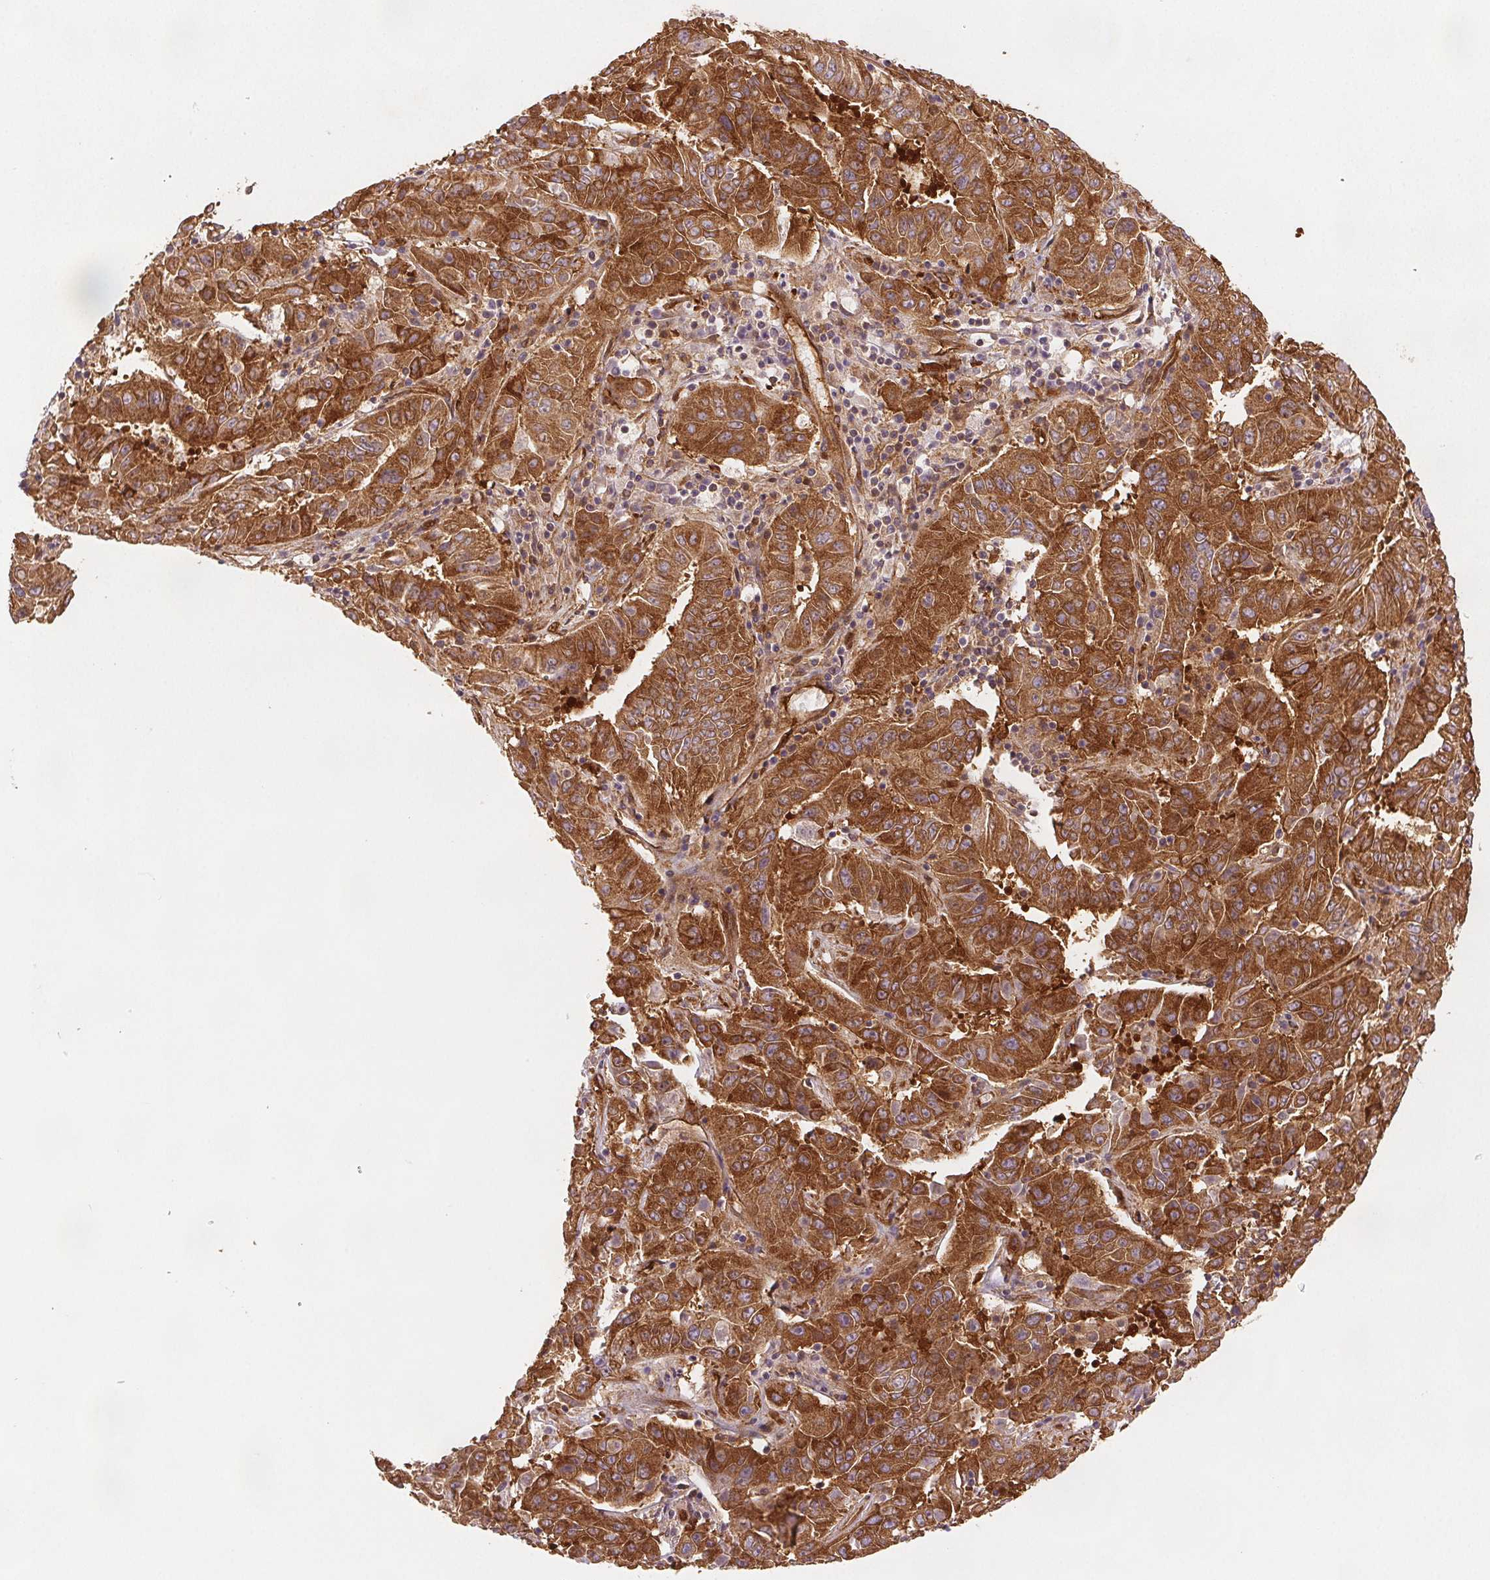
{"staining": {"intensity": "strong", "quantity": ">75%", "location": "cytoplasmic/membranous"}, "tissue": "pancreatic cancer", "cell_type": "Tumor cells", "image_type": "cancer", "snomed": [{"axis": "morphology", "description": "Adenocarcinoma, NOS"}, {"axis": "topography", "description": "Pancreas"}], "caption": "Immunohistochemical staining of pancreatic cancer (adenocarcinoma) reveals strong cytoplasmic/membranous protein staining in approximately >75% of tumor cells. (DAB (3,3'-diaminobenzidine) IHC, brown staining for protein, blue staining for nuclei).", "gene": "DIAPH2", "patient": {"sex": "male", "age": 63}}